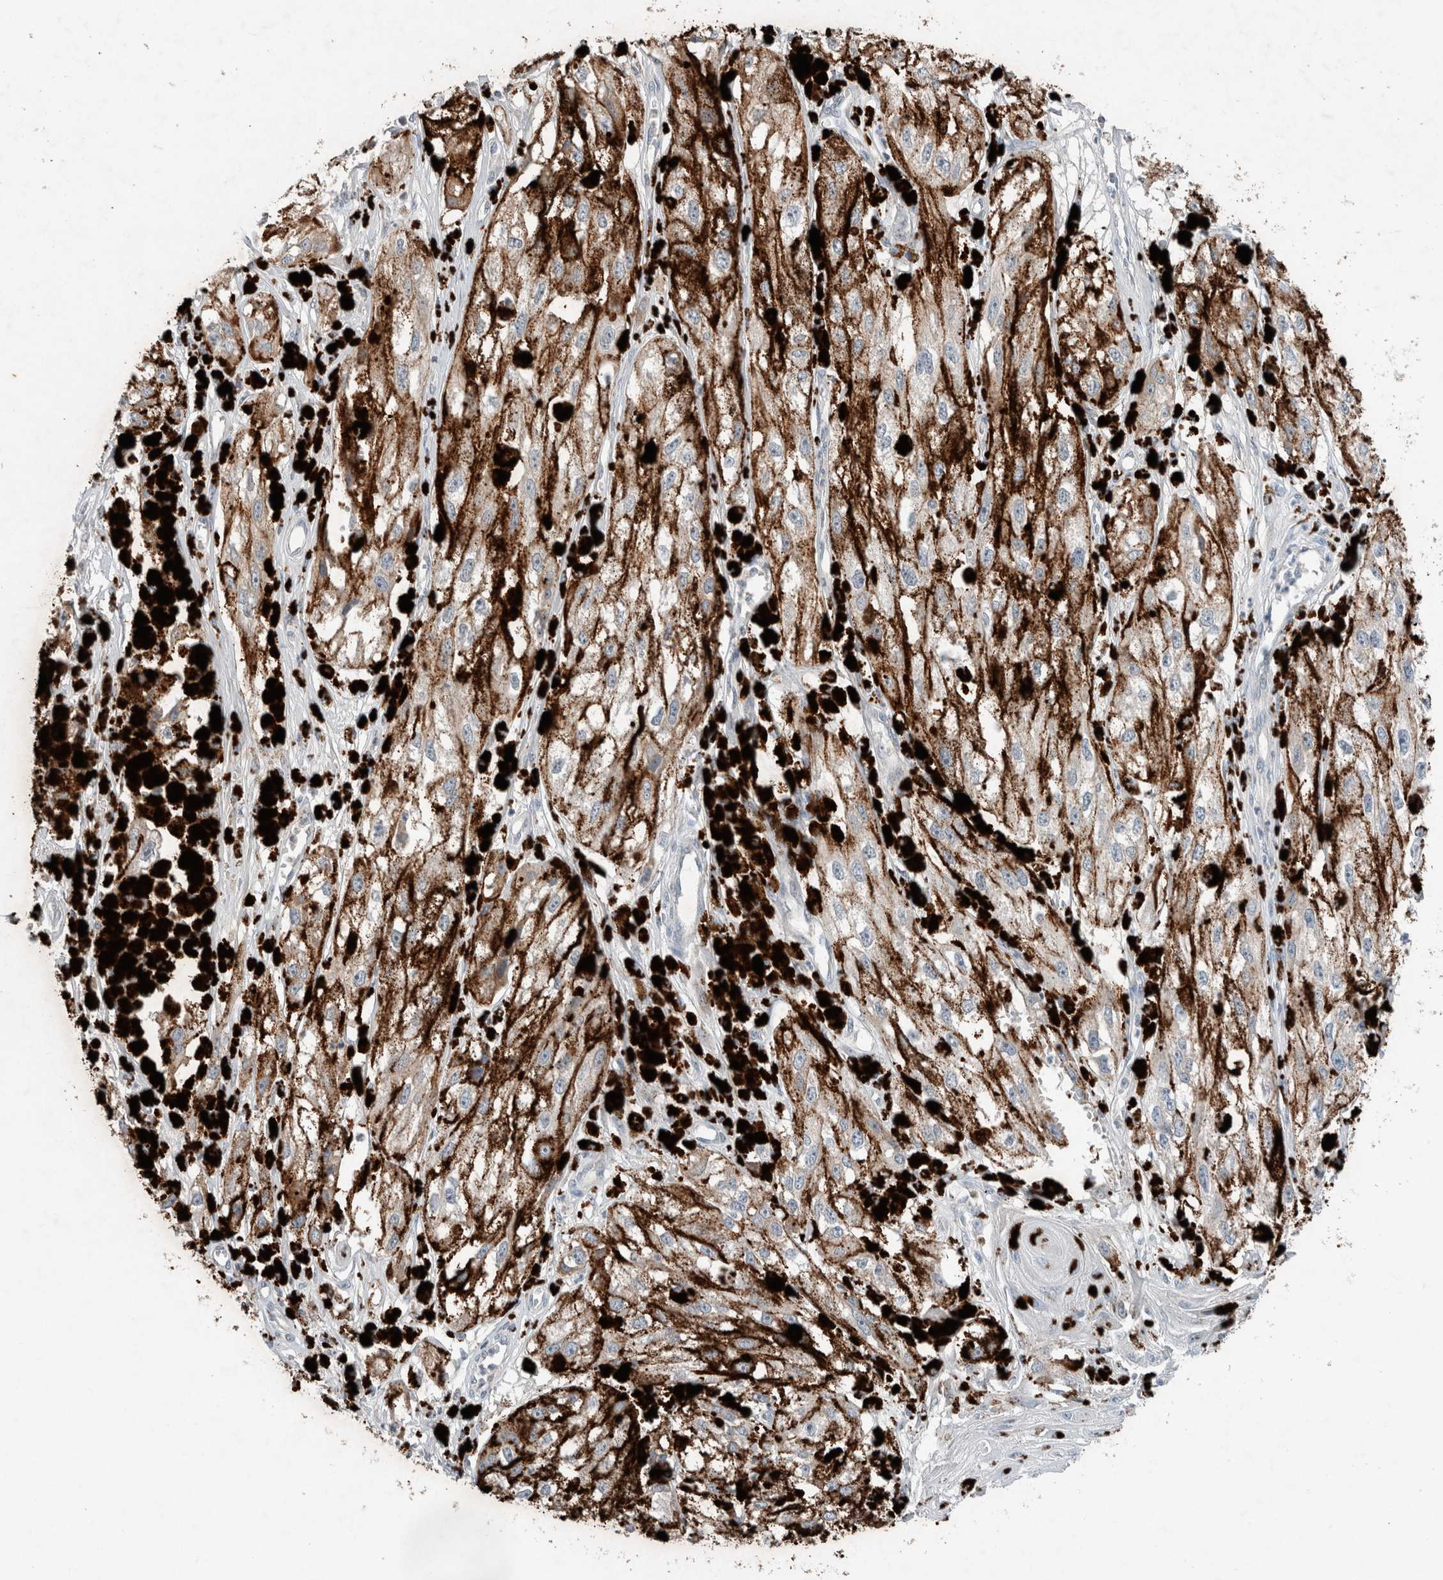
{"staining": {"intensity": "negative", "quantity": "none", "location": "none"}, "tissue": "melanoma", "cell_type": "Tumor cells", "image_type": "cancer", "snomed": [{"axis": "morphology", "description": "Malignant melanoma, NOS"}, {"axis": "topography", "description": "Skin"}], "caption": "Tumor cells are negative for brown protein staining in melanoma.", "gene": "UGCG", "patient": {"sex": "male", "age": 88}}